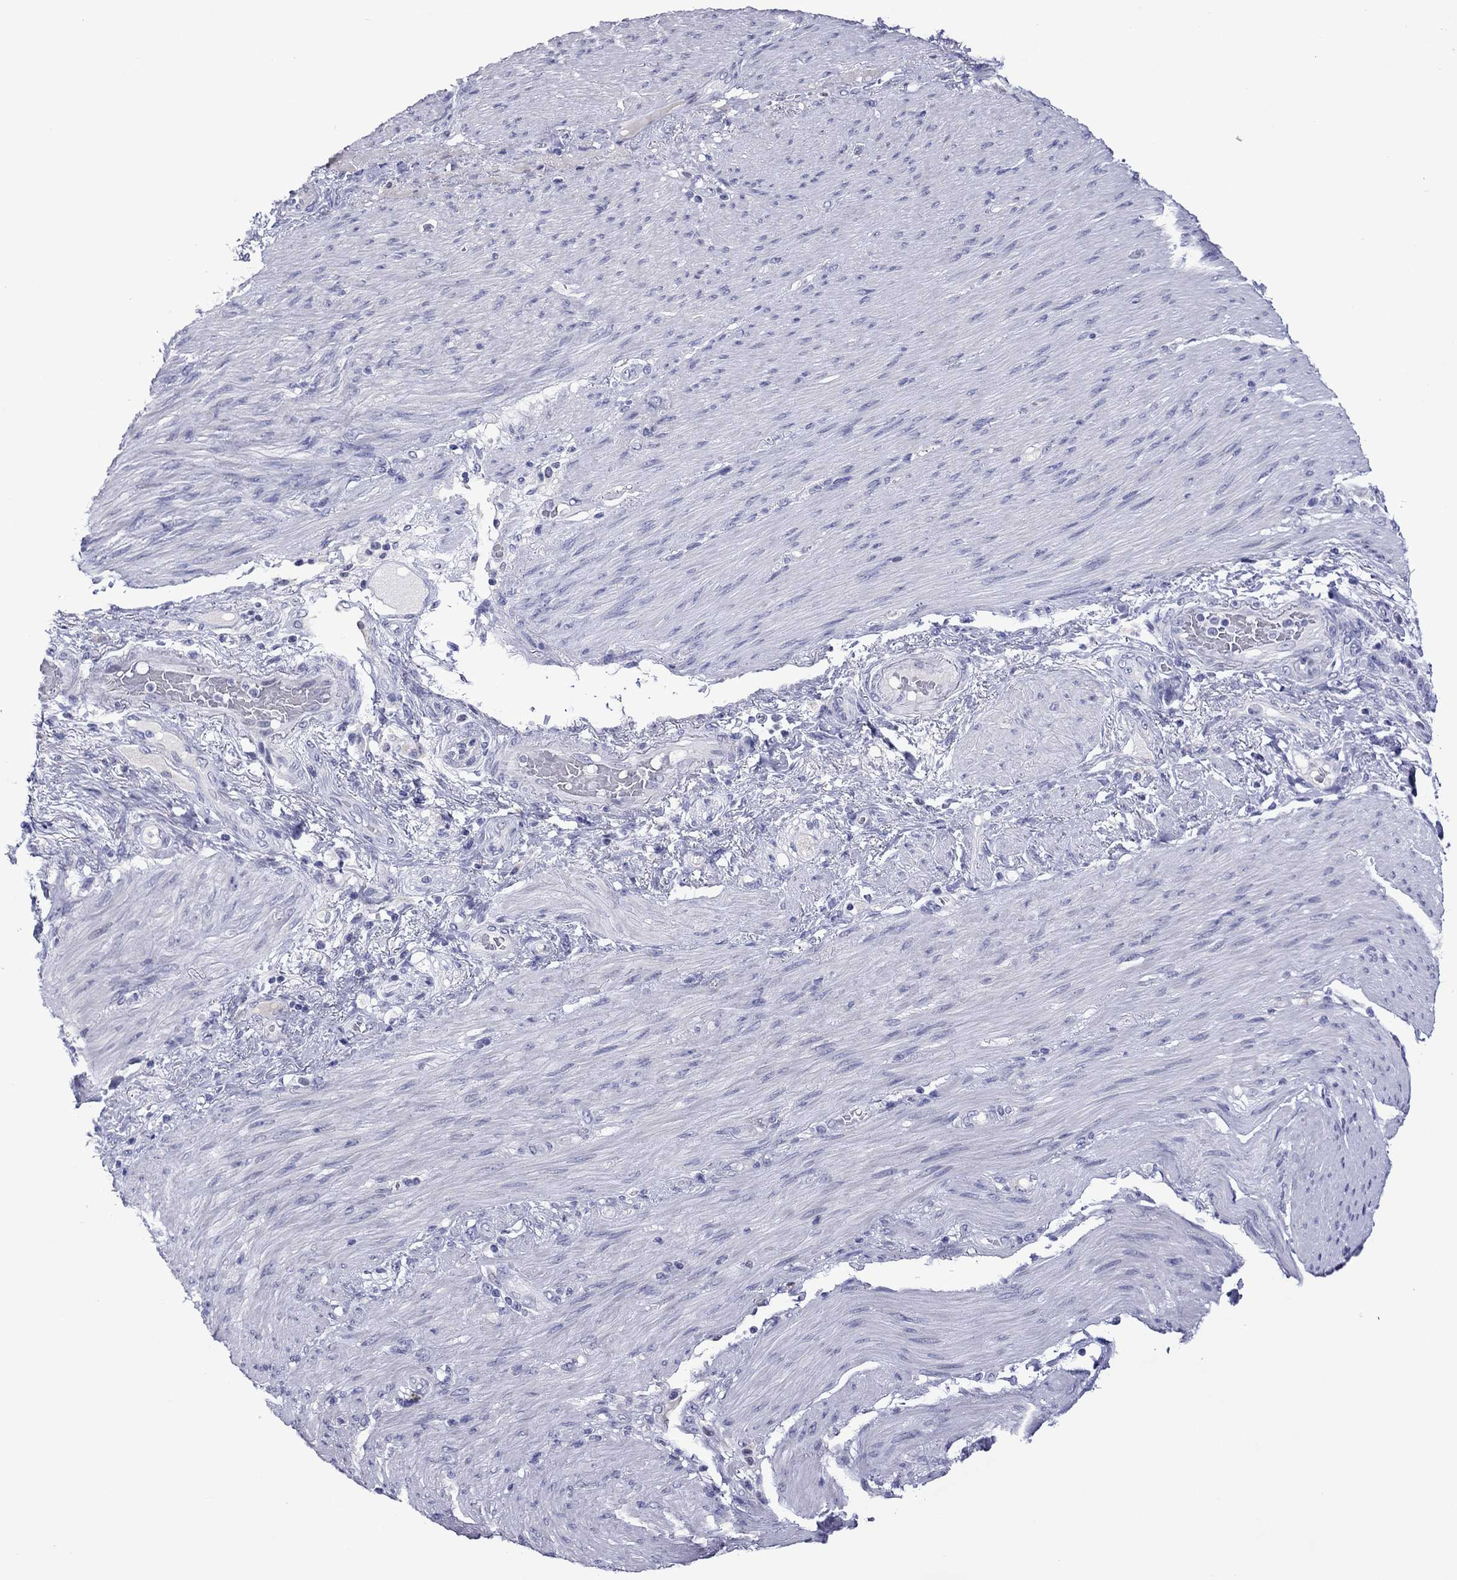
{"staining": {"intensity": "negative", "quantity": "none", "location": "none"}, "tissue": "stomach cancer", "cell_type": "Tumor cells", "image_type": "cancer", "snomed": [{"axis": "morphology", "description": "Normal tissue, NOS"}, {"axis": "morphology", "description": "Adenocarcinoma, NOS"}, {"axis": "topography", "description": "Stomach"}], "caption": "Tumor cells are negative for brown protein staining in stomach cancer.", "gene": "PIWIL1", "patient": {"sex": "female", "age": 79}}